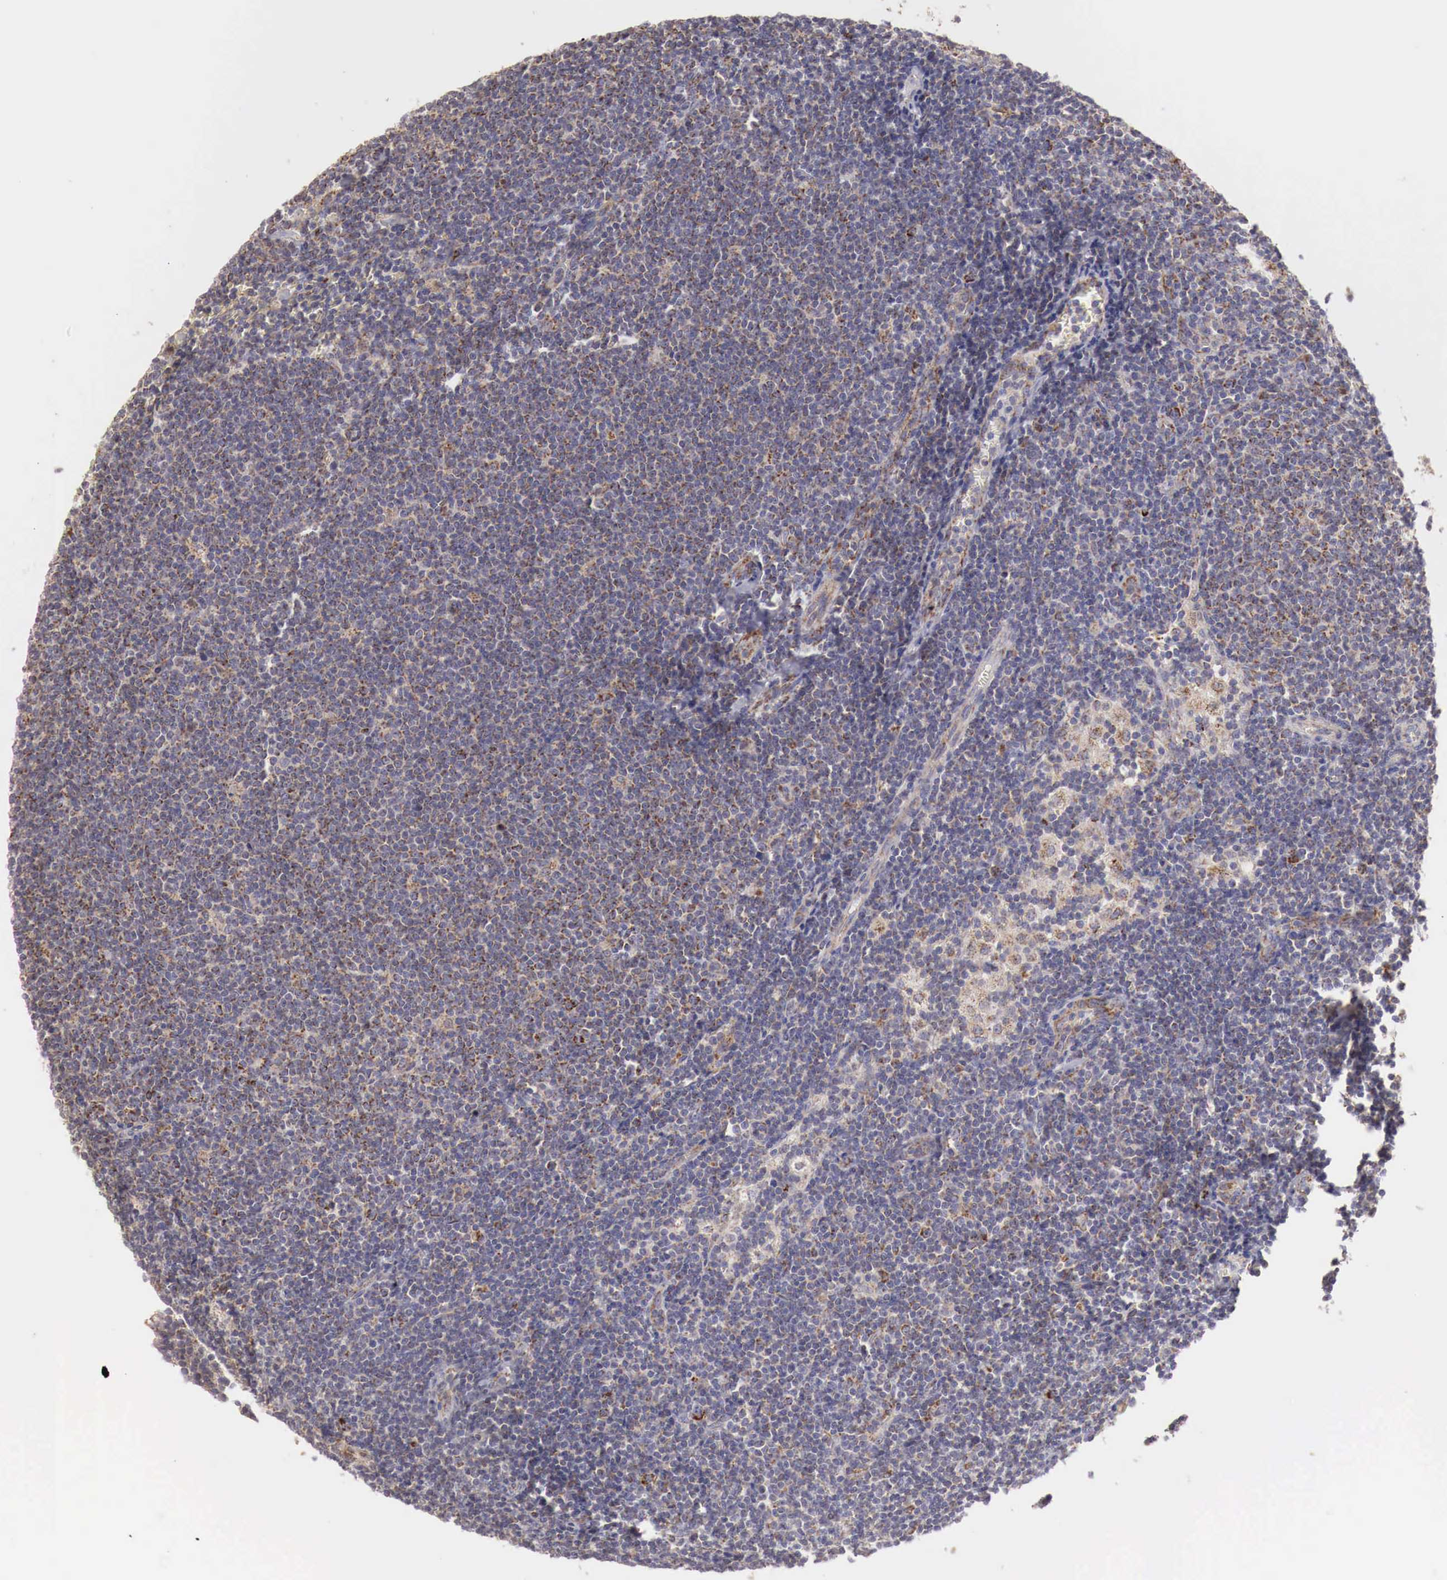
{"staining": {"intensity": "weak", "quantity": "25%-75%", "location": "cytoplasmic/membranous"}, "tissue": "lymphoma", "cell_type": "Tumor cells", "image_type": "cancer", "snomed": [{"axis": "morphology", "description": "Malignant lymphoma, non-Hodgkin's type, Low grade"}, {"axis": "topography", "description": "Lymph node"}], "caption": "This histopathology image displays IHC staining of malignant lymphoma, non-Hodgkin's type (low-grade), with low weak cytoplasmic/membranous expression in approximately 25%-75% of tumor cells.", "gene": "XPNPEP3", "patient": {"sex": "male", "age": 65}}